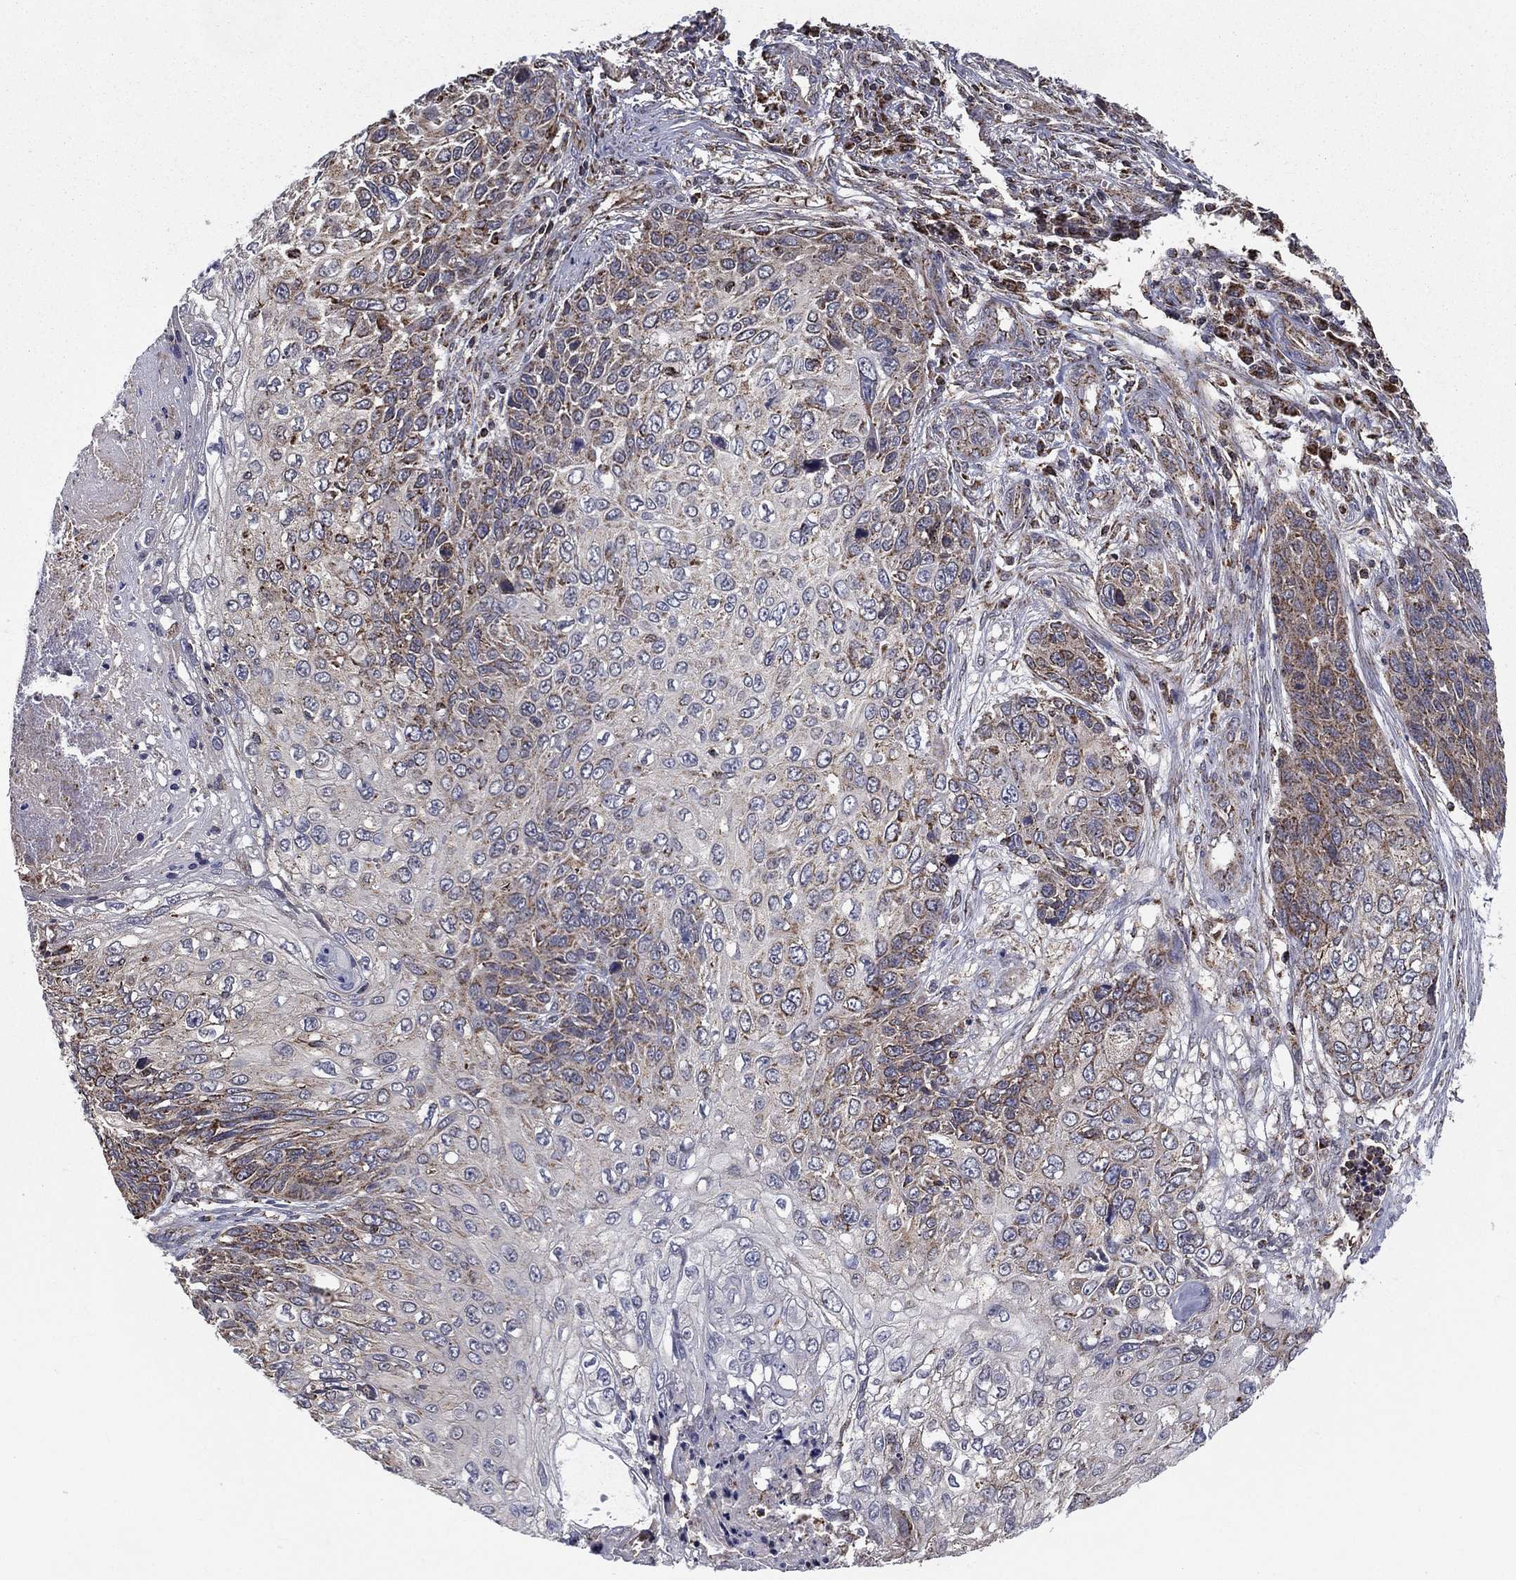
{"staining": {"intensity": "weak", "quantity": "<25%", "location": "cytoplasmic/membranous"}, "tissue": "skin cancer", "cell_type": "Tumor cells", "image_type": "cancer", "snomed": [{"axis": "morphology", "description": "Squamous cell carcinoma, NOS"}, {"axis": "topography", "description": "Skin"}], "caption": "Tumor cells show no significant positivity in skin cancer (squamous cell carcinoma).", "gene": "RIGI", "patient": {"sex": "male", "age": 92}}